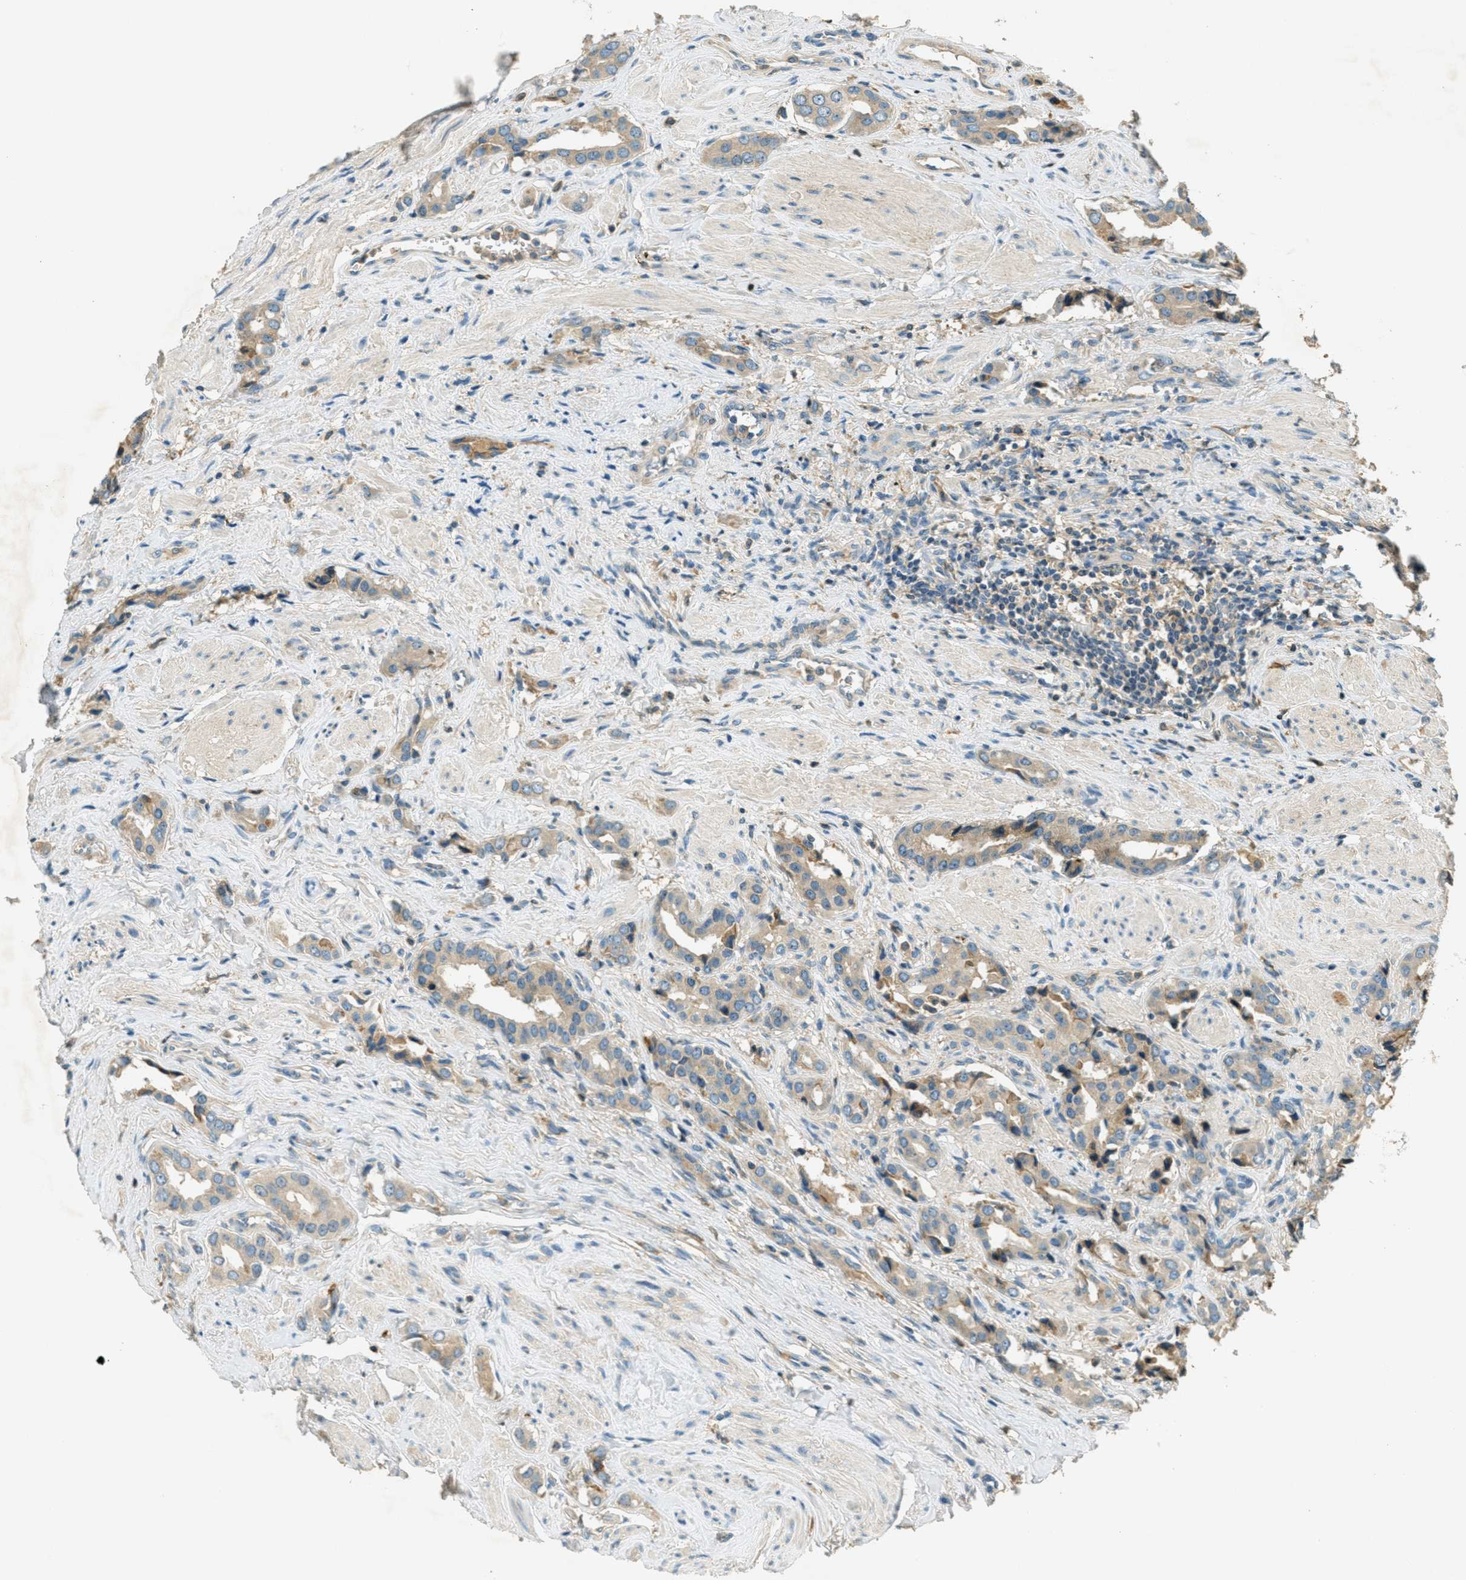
{"staining": {"intensity": "weak", "quantity": ">75%", "location": "cytoplasmic/membranous"}, "tissue": "prostate cancer", "cell_type": "Tumor cells", "image_type": "cancer", "snomed": [{"axis": "morphology", "description": "Adenocarcinoma, High grade"}, {"axis": "topography", "description": "Prostate"}], "caption": "Immunohistochemistry photomicrograph of prostate adenocarcinoma (high-grade) stained for a protein (brown), which exhibits low levels of weak cytoplasmic/membranous expression in approximately >75% of tumor cells.", "gene": "NUDT4", "patient": {"sex": "male", "age": 52}}